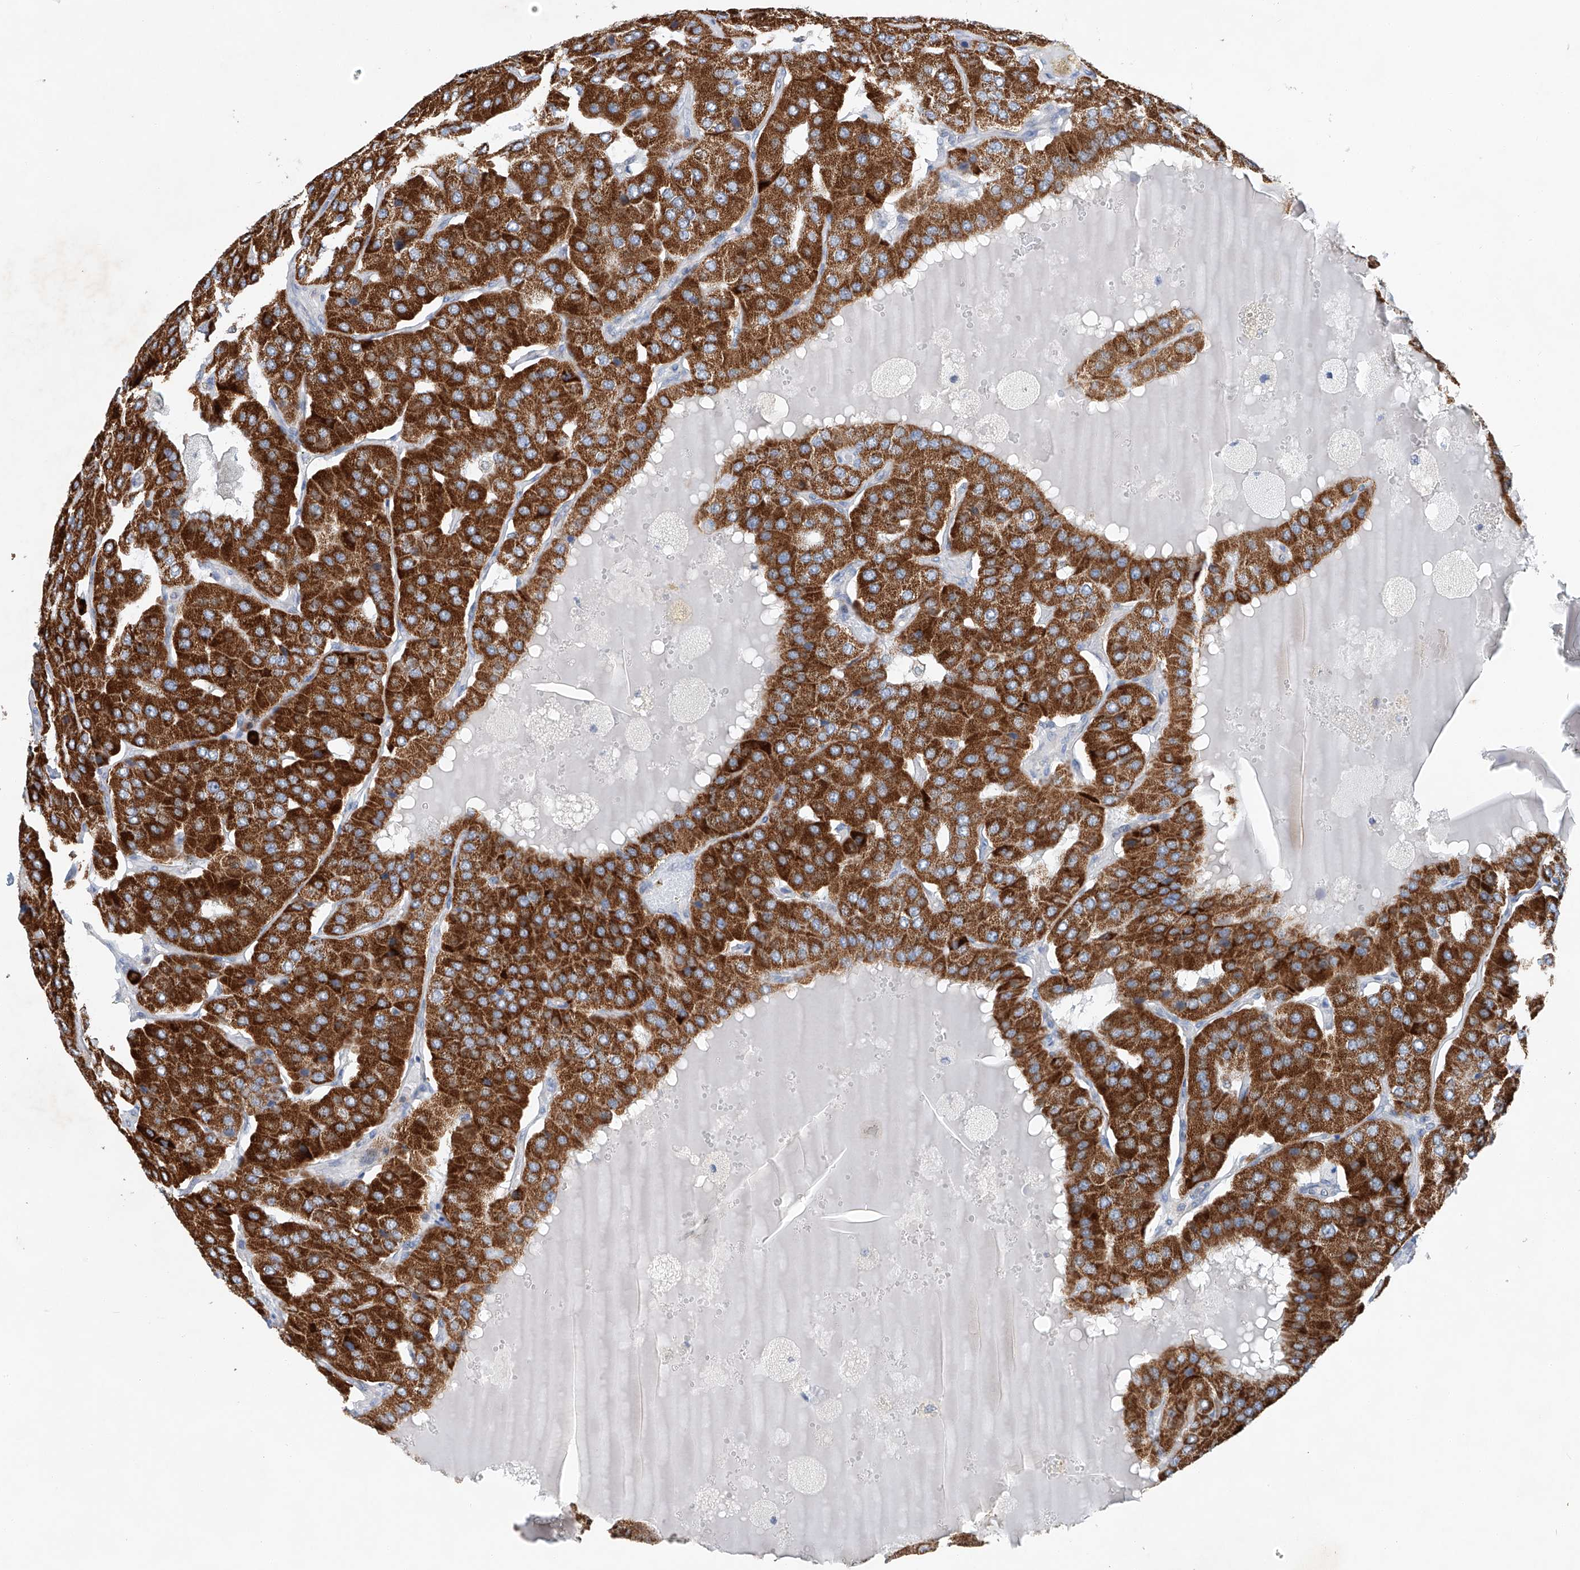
{"staining": {"intensity": "strong", "quantity": ">75%", "location": "cytoplasmic/membranous"}, "tissue": "parathyroid gland", "cell_type": "Glandular cells", "image_type": "normal", "snomed": [{"axis": "morphology", "description": "Normal tissue, NOS"}, {"axis": "morphology", "description": "Adenoma, NOS"}, {"axis": "topography", "description": "Parathyroid gland"}], "caption": "High-power microscopy captured an IHC photomicrograph of benign parathyroid gland, revealing strong cytoplasmic/membranous positivity in about >75% of glandular cells. (DAB = brown stain, brightfield microscopy at high magnification).", "gene": "KLF15", "patient": {"sex": "female", "age": 86}}